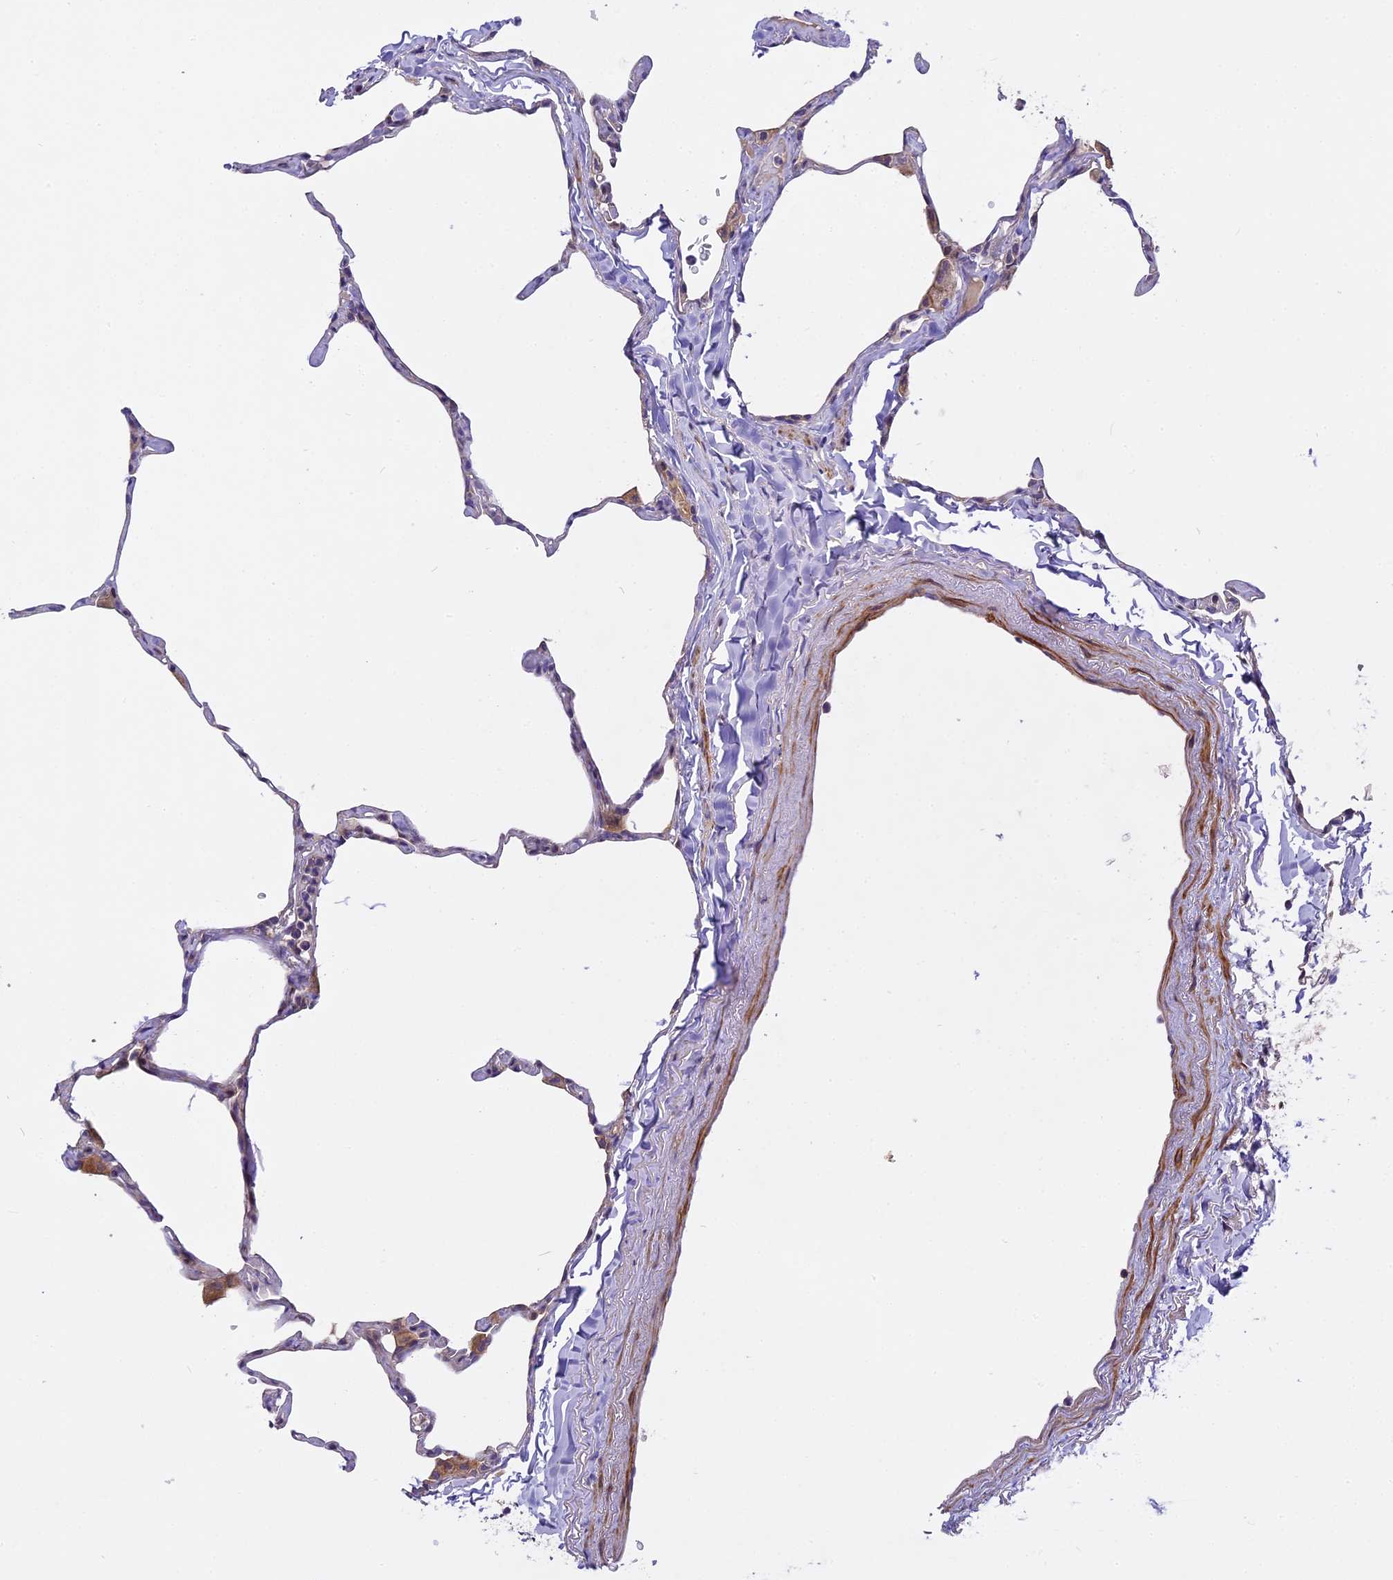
{"staining": {"intensity": "negative", "quantity": "none", "location": "none"}, "tissue": "lung", "cell_type": "Alveolar cells", "image_type": "normal", "snomed": [{"axis": "morphology", "description": "Normal tissue, NOS"}, {"axis": "topography", "description": "Lung"}], "caption": "High power microscopy image of an immunohistochemistry micrograph of benign lung, revealing no significant expression in alveolar cells. (DAB (3,3'-diaminobenzidine) IHC, high magnification).", "gene": "FAM98C", "patient": {"sex": "male", "age": 65}}